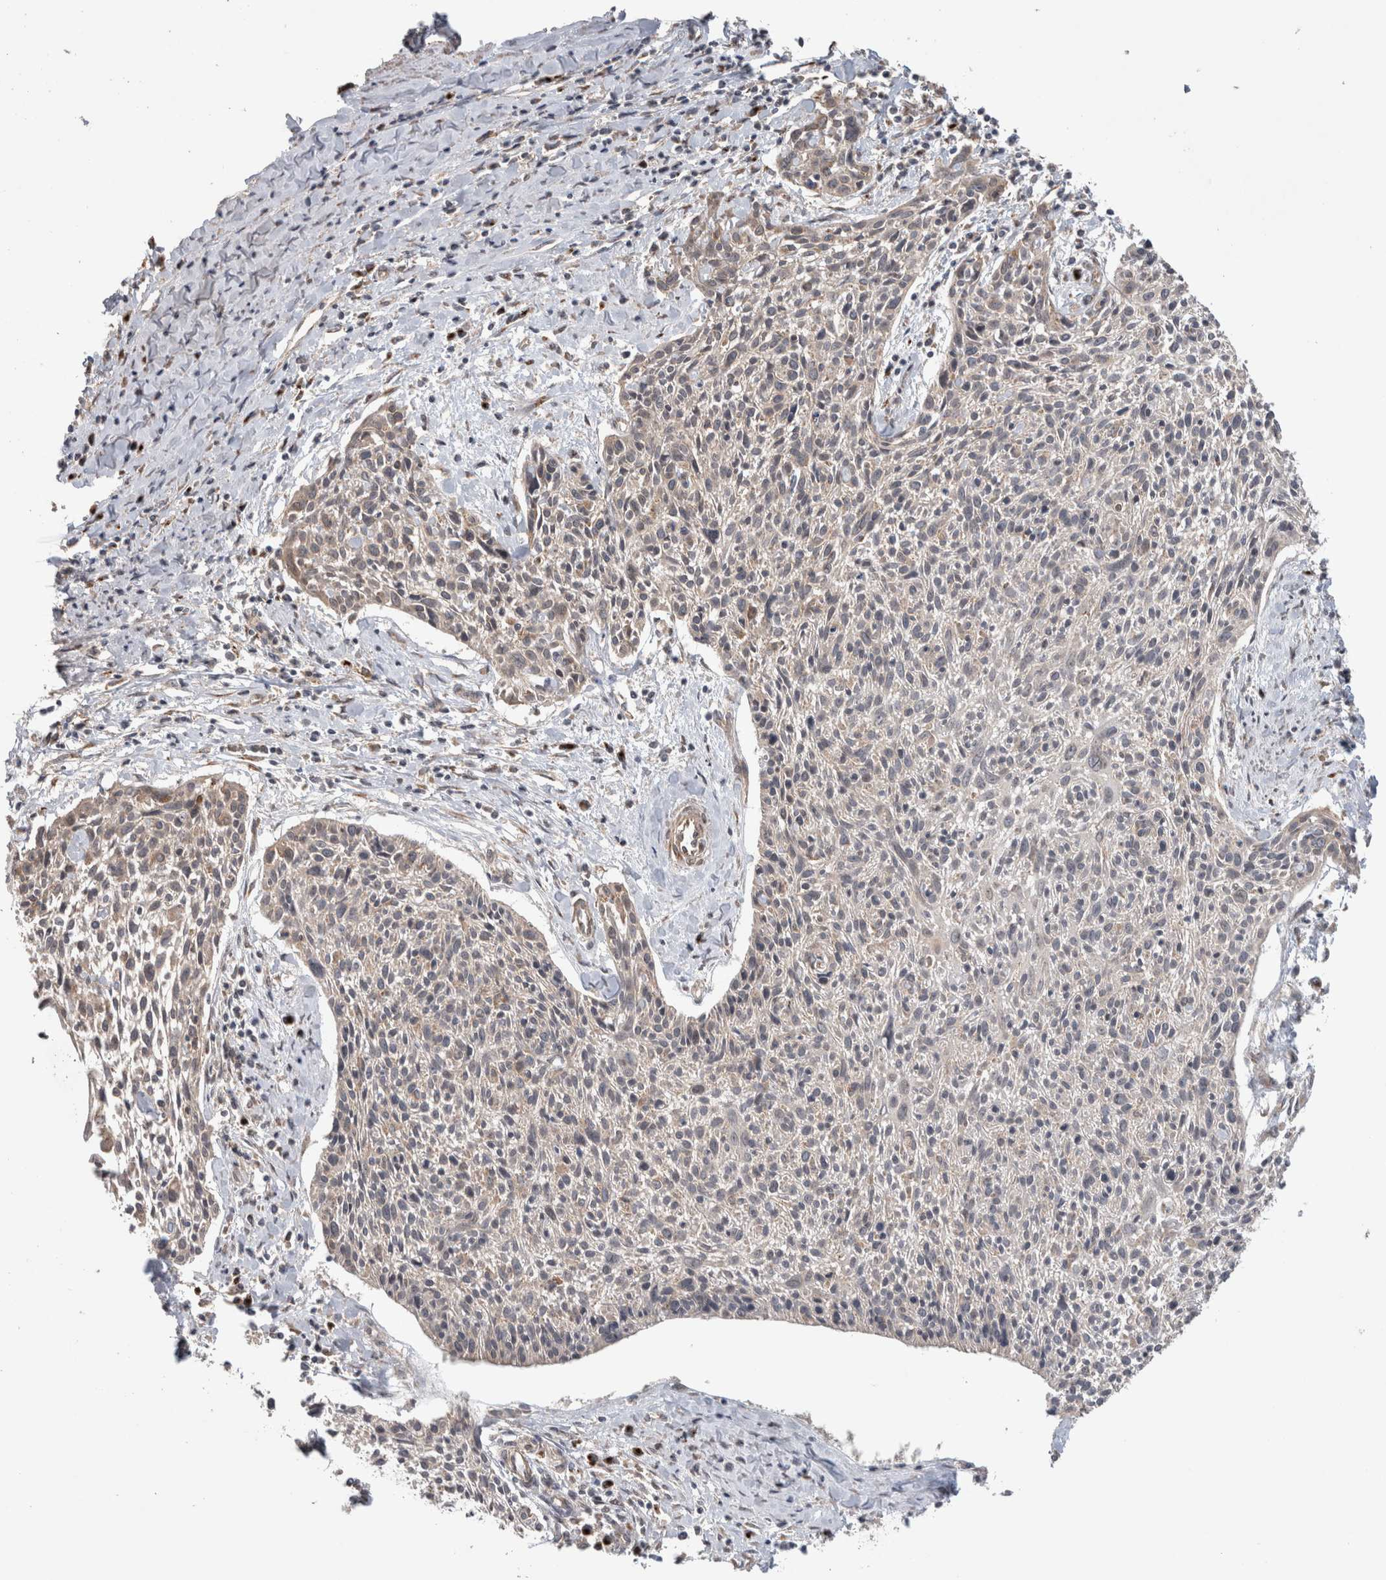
{"staining": {"intensity": "weak", "quantity": ">75%", "location": "cytoplasmic/membranous"}, "tissue": "cervical cancer", "cell_type": "Tumor cells", "image_type": "cancer", "snomed": [{"axis": "morphology", "description": "Squamous cell carcinoma, NOS"}, {"axis": "topography", "description": "Cervix"}], "caption": "Human squamous cell carcinoma (cervical) stained with a protein marker displays weak staining in tumor cells.", "gene": "TRIM5", "patient": {"sex": "female", "age": 51}}